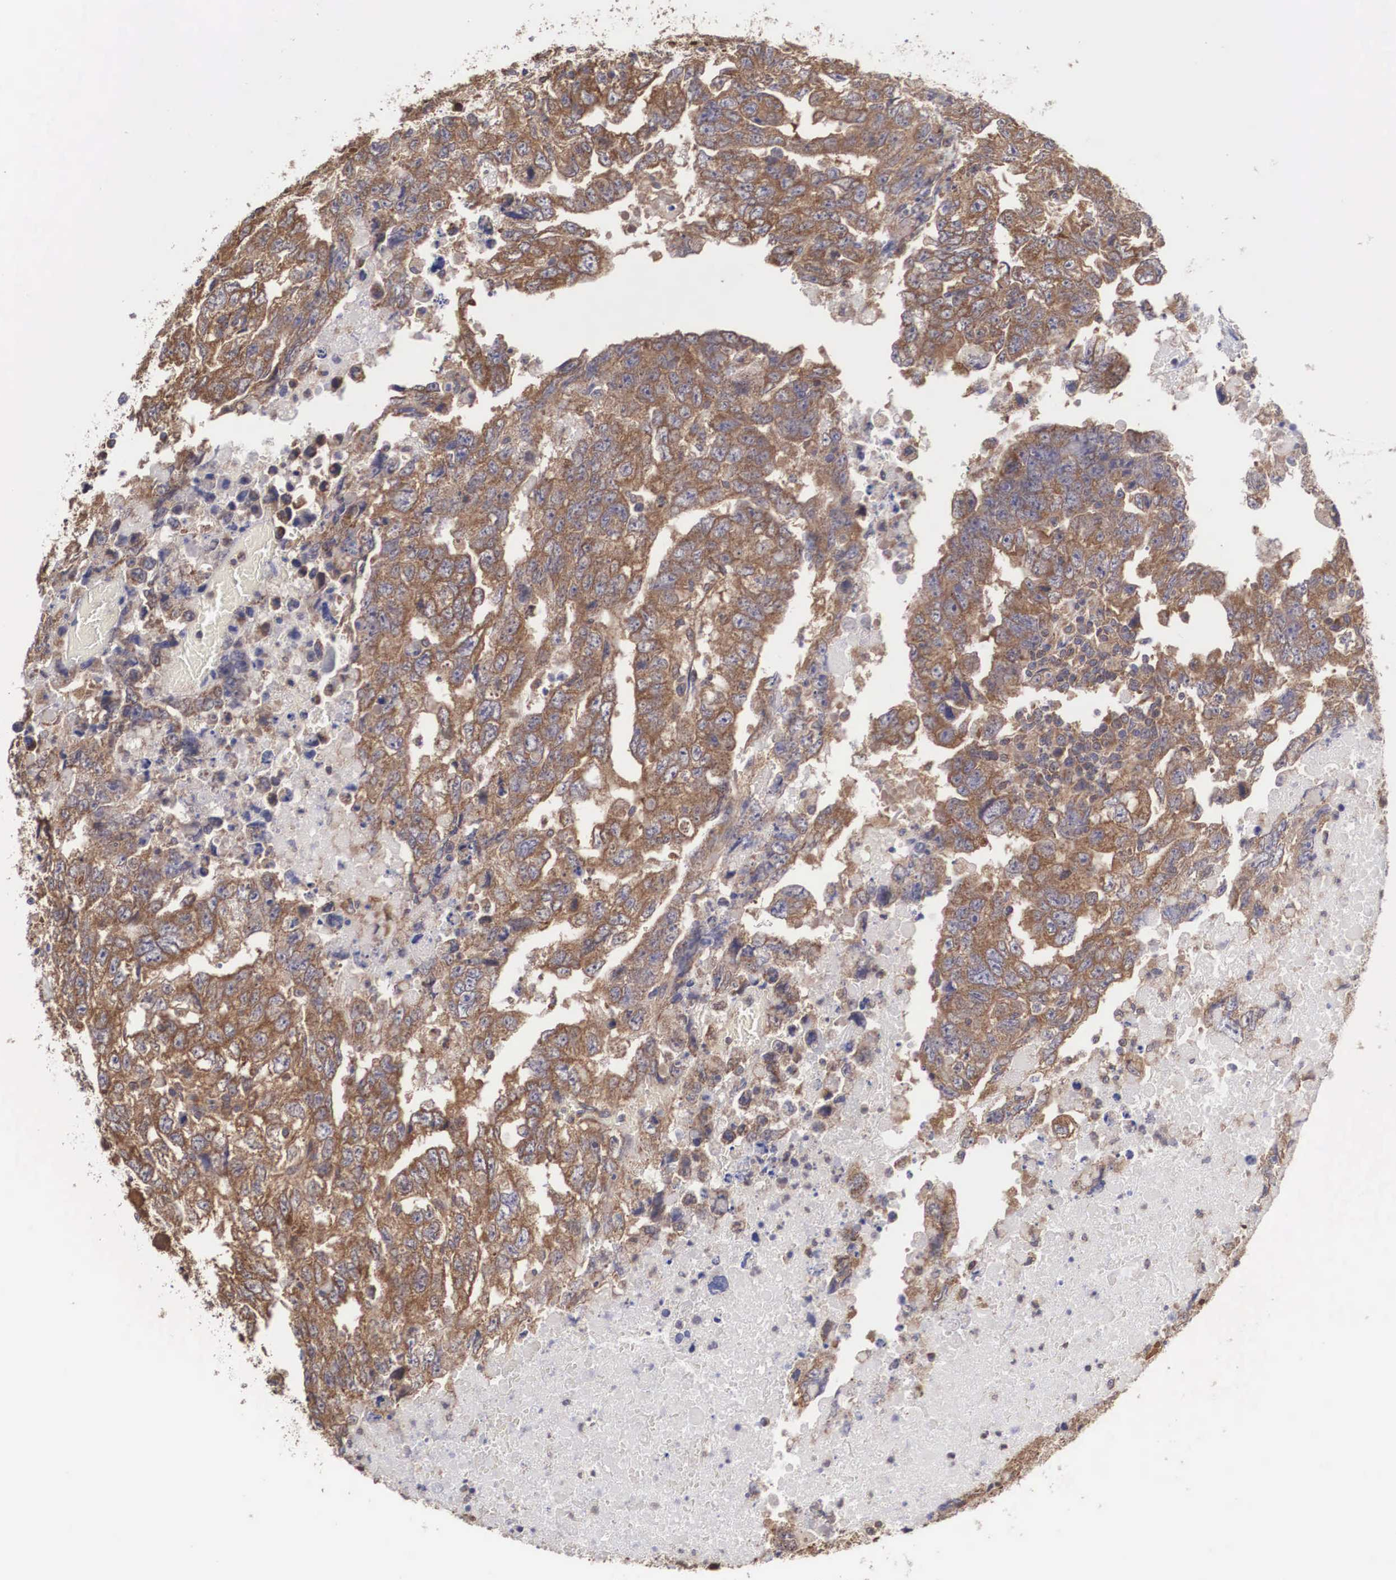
{"staining": {"intensity": "moderate", "quantity": "25%-75%", "location": "cytoplasmic/membranous"}, "tissue": "testis cancer", "cell_type": "Tumor cells", "image_type": "cancer", "snomed": [{"axis": "morphology", "description": "Carcinoma, Embryonal, NOS"}, {"axis": "topography", "description": "Testis"}], "caption": "Approximately 25%-75% of tumor cells in human testis cancer (embryonal carcinoma) demonstrate moderate cytoplasmic/membranous protein expression as visualized by brown immunohistochemical staining.", "gene": "DHRS1", "patient": {"sex": "male", "age": 36}}